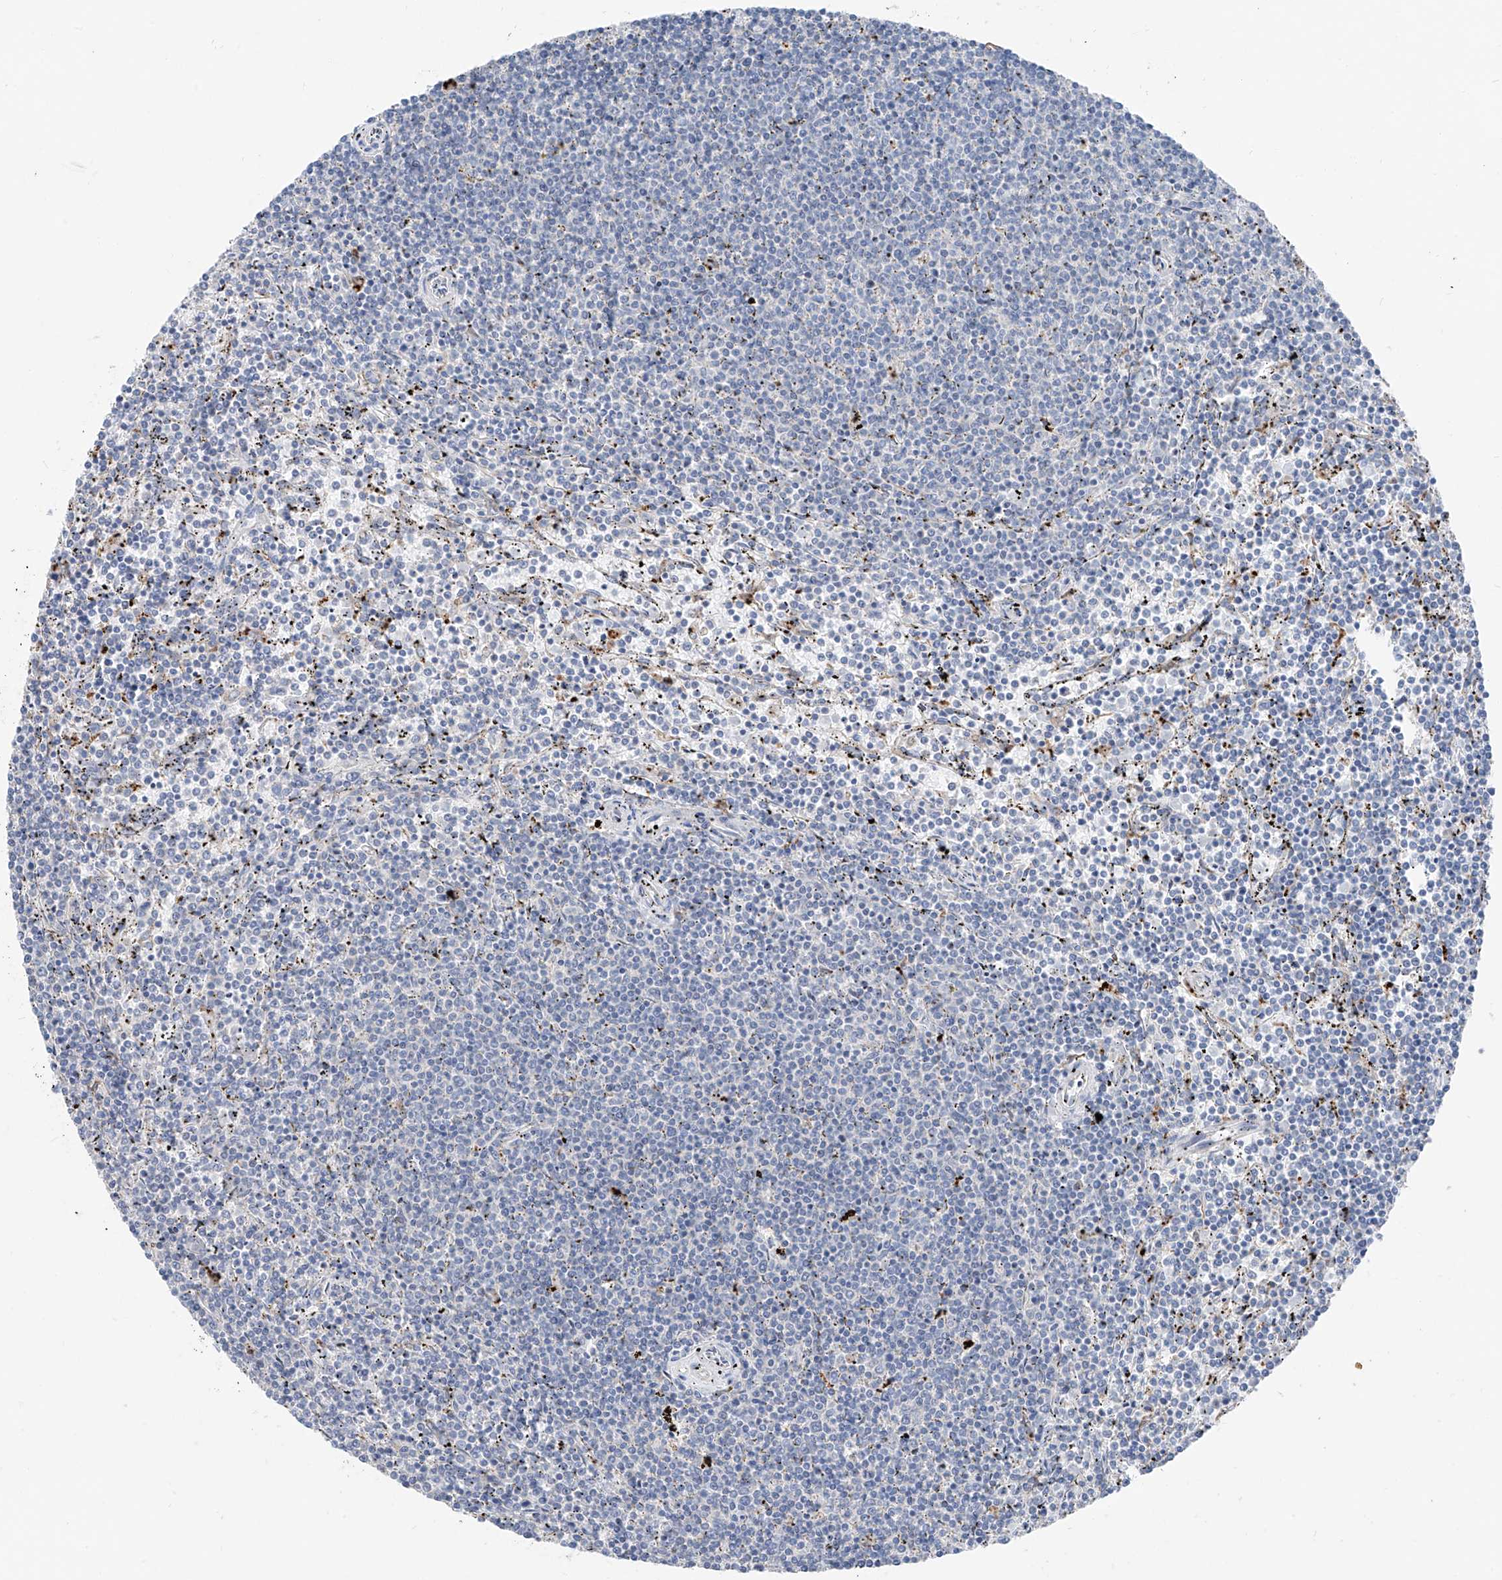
{"staining": {"intensity": "negative", "quantity": "none", "location": "none"}, "tissue": "lymphoma", "cell_type": "Tumor cells", "image_type": "cancer", "snomed": [{"axis": "morphology", "description": "Malignant lymphoma, non-Hodgkin's type, Low grade"}, {"axis": "topography", "description": "Spleen"}], "caption": "Malignant lymphoma, non-Hodgkin's type (low-grade) stained for a protein using immunohistochemistry demonstrates no staining tumor cells.", "gene": "GPR137C", "patient": {"sex": "female", "age": 50}}